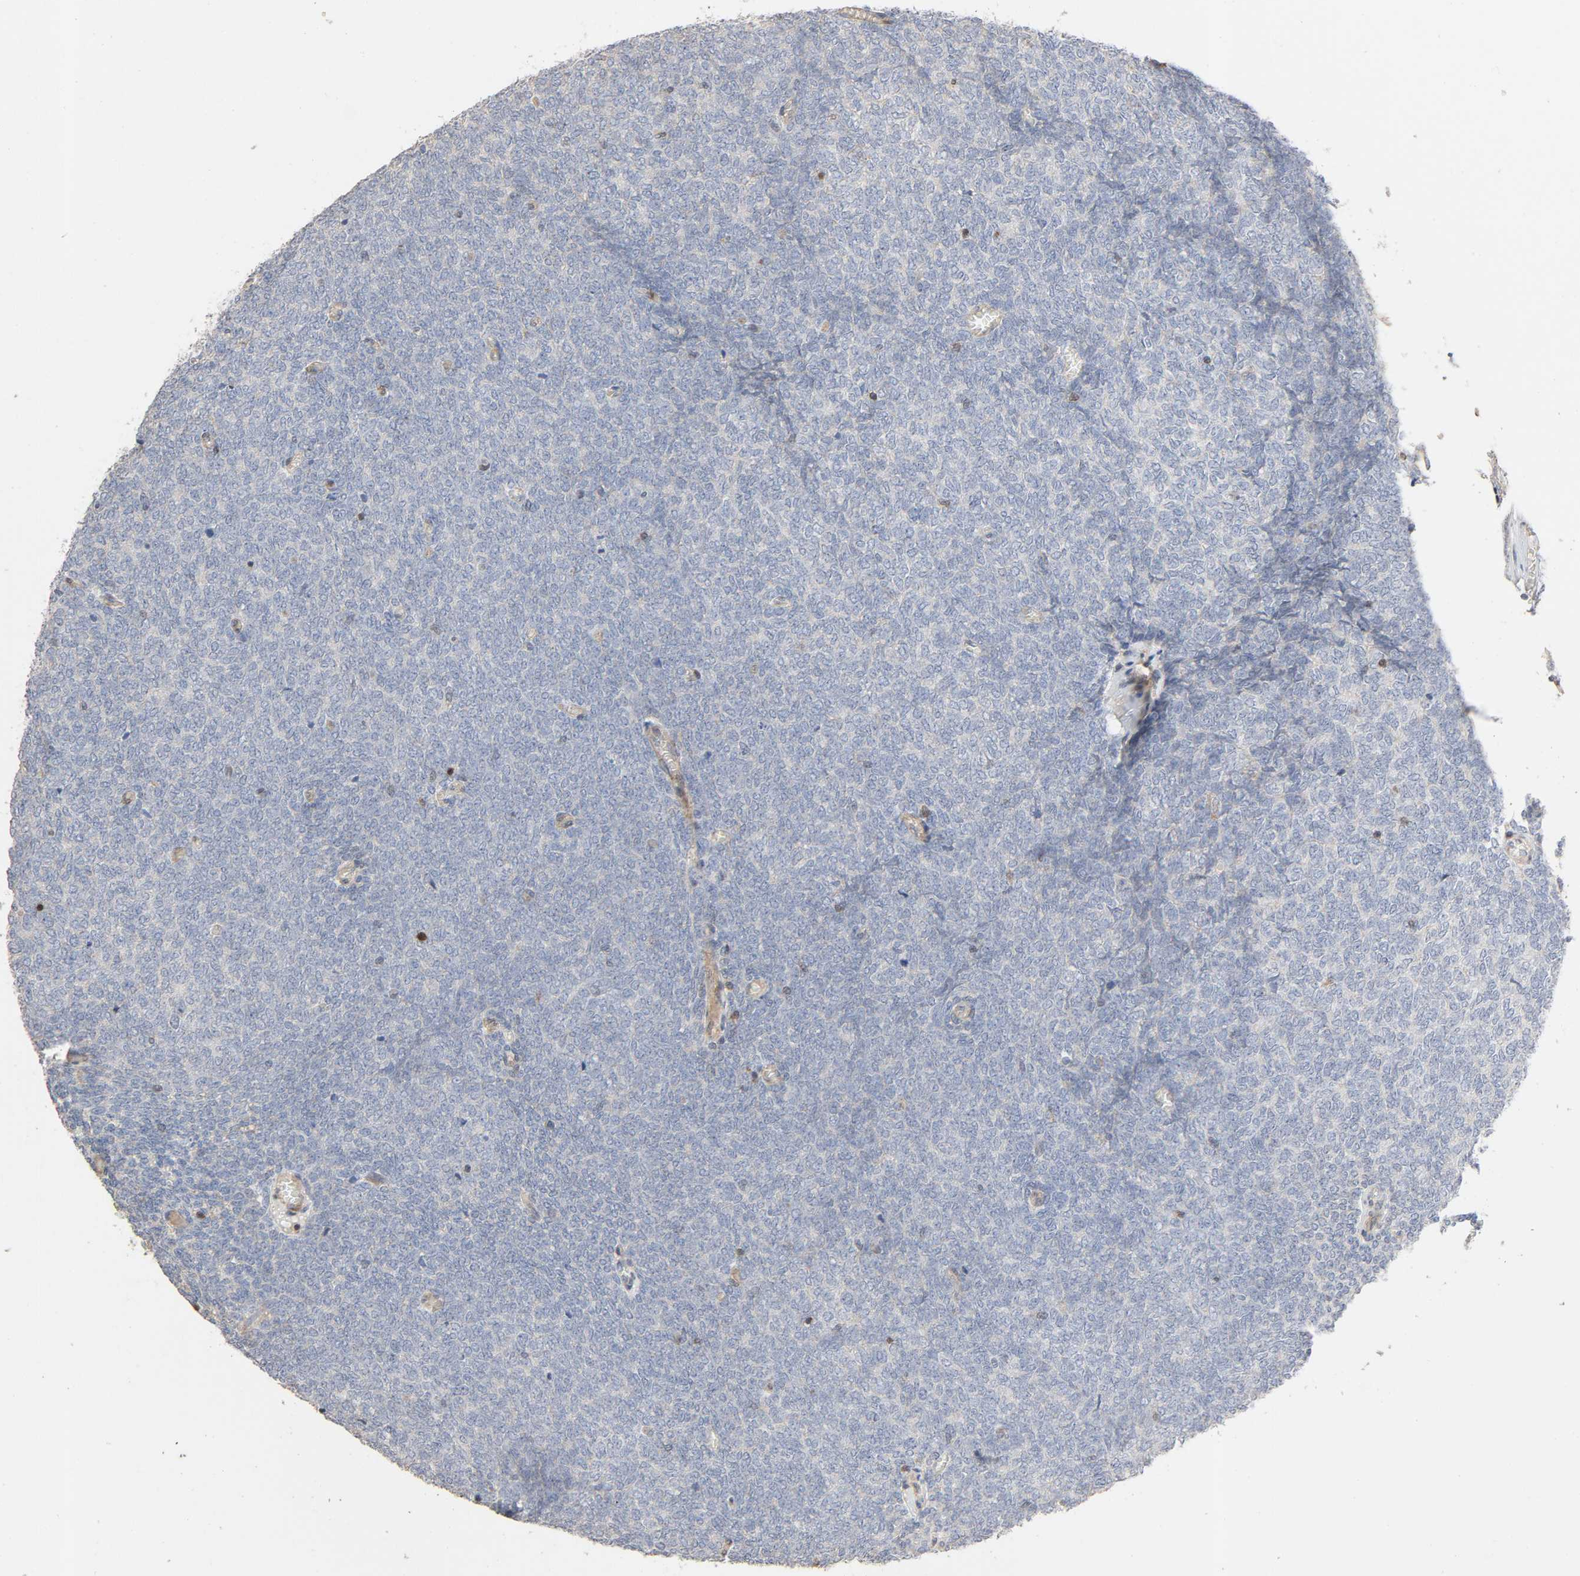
{"staining": {"intensity": "negative", "quantity": "none", "location": "none"}, "tissue": "renal cancer", "cell_type": "Tumor cells", "image_type": "cancer", "snomed": [{"axis": "morphology", "description": "Neoplasm, malignant, NOS"}, {"axis": "topography", "description": "Kidney"}], "caption": "Immunohistochemistry histopathology image of neoplastic tissue: human renal cancer stained with DAB reveals no significant protein staining in tumor cells.", "gene": "CDK6", "patient": {"sex": "male", "age": 28}}